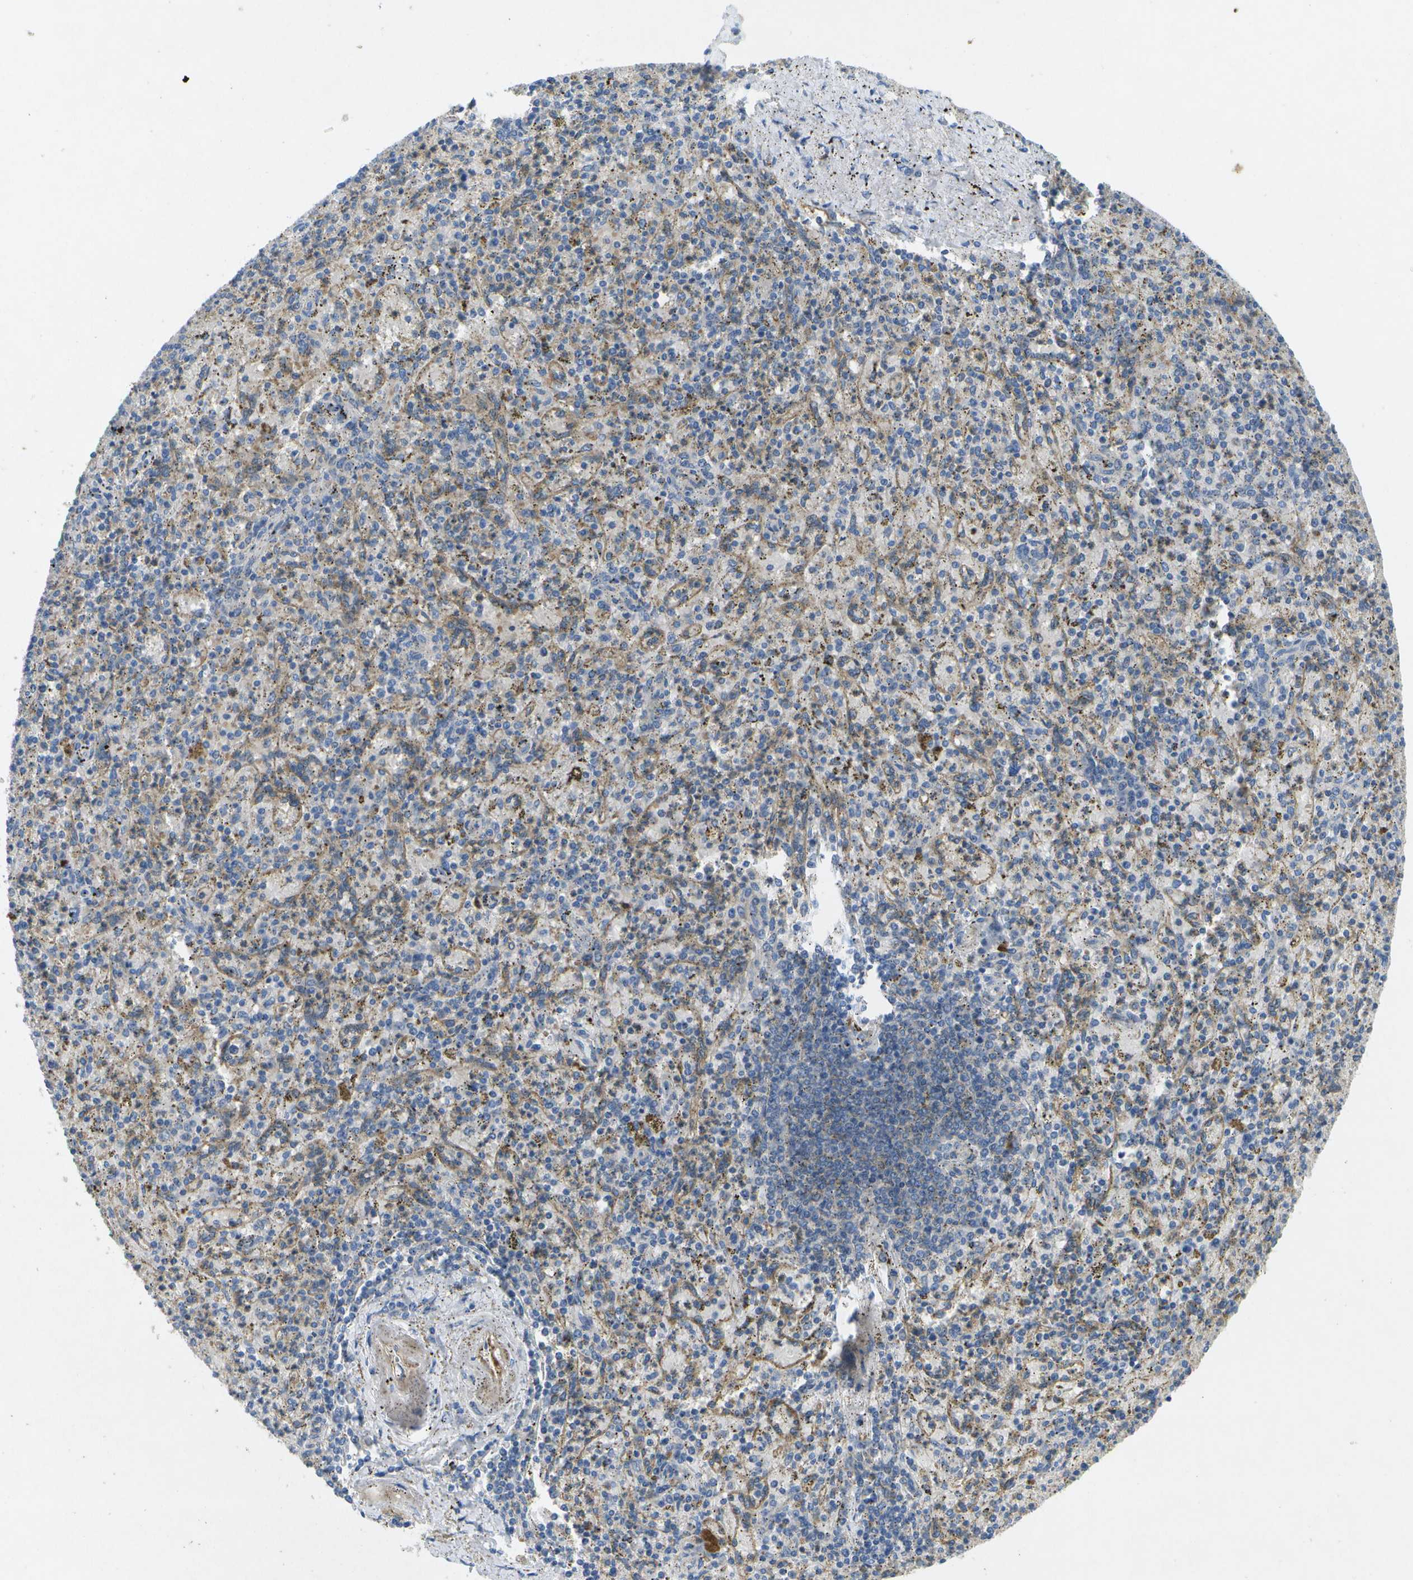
{"staining": {"intensity": "moderate", "quantity": "<25%", "location": "cytoplasmic/membranous"}, "tissue": "spleen", "cell_type": "Cells in red pulp", "image_type": "normal", "snomed": [{"axis": "morphology", "description": "Normal tissue, NOS"}, {"axis": "topography", "description": "Spleen"}], "caption": "Protein staining of unremarkable spleen displays moderate cytoplasmic/membranous expression in approximately <25% of cells in red pulp. Ihc stains the protein in brown and the nuclei are stained blue.", "gene": "LIPG", "patient": {"sex": "male", "age": 72}}